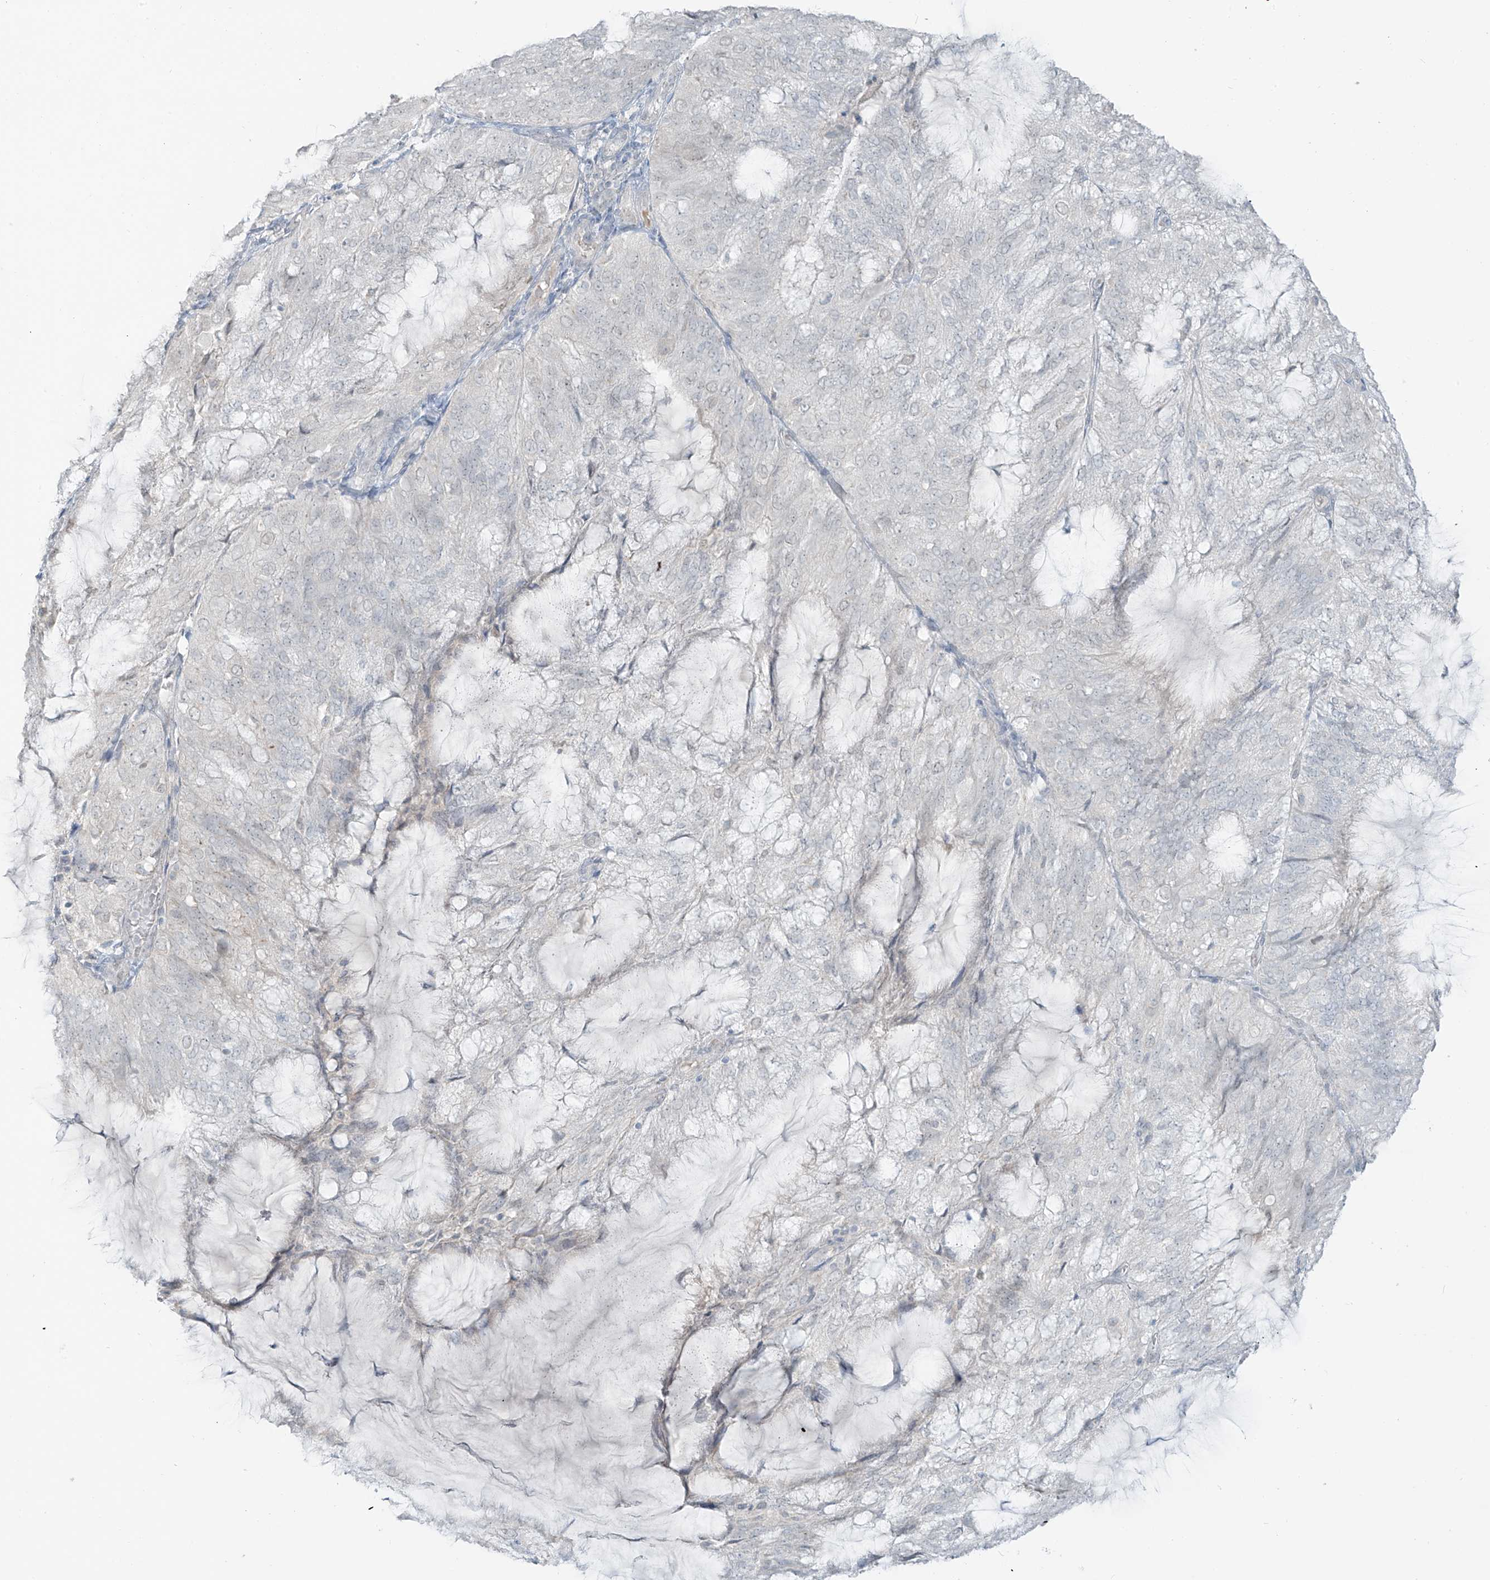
{"staining": {"intensity": "negative", "quantity": "none", "location": "none"}, "tissue": "endometrial cancer", "cell_type": "Tumor cells", "image_type": "cancer", "snomed": [{"axis": "morphology", "description": "Adenocarcinoma, NOS"}, {"axis": "topography", "description": "Endometrium"}], "caption": "High magnification brightfield microscopy of endometrial cancer (adenocarcinoma) stained with DAB (brown) and counterstained with hematoxylin (blue): tumor cells show no significant staining.", "gene": "PRDM6", "patient": {"sex": "female", "age": 81}}